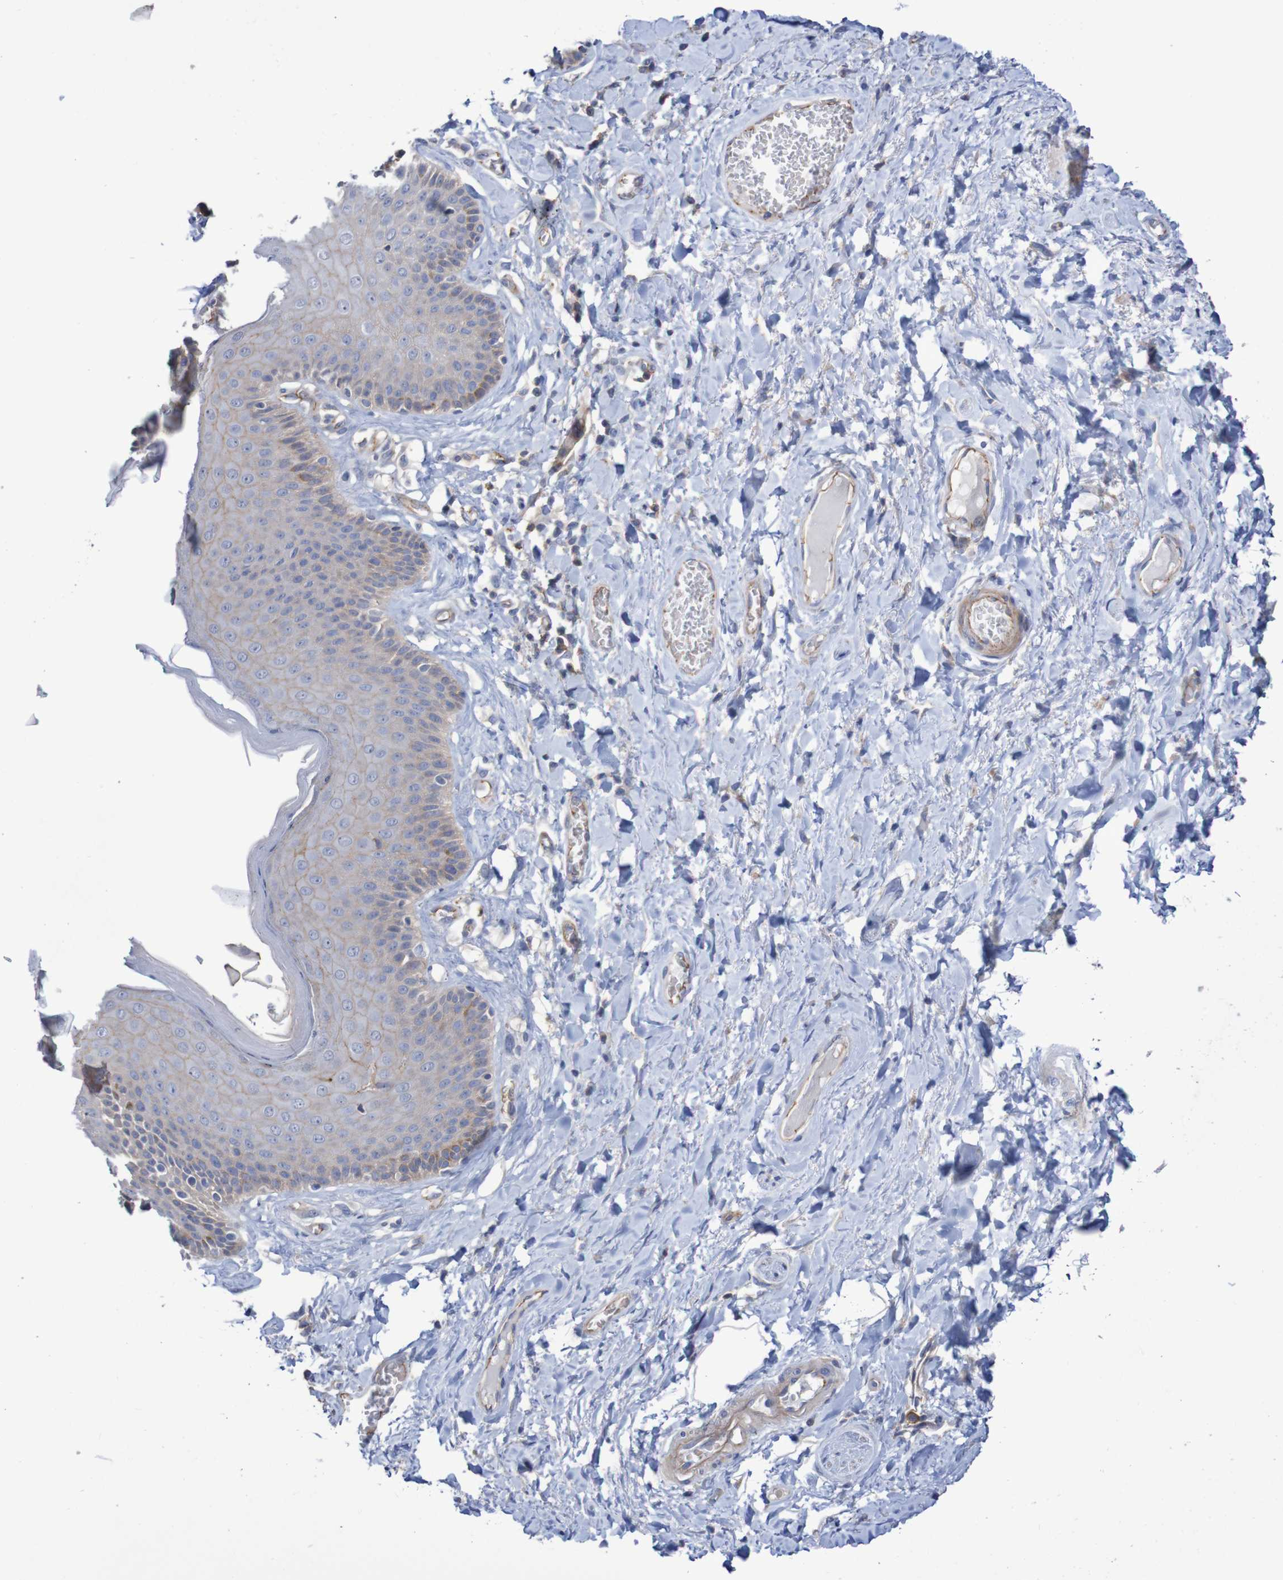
{"staining": {"intensity": "weak", "quantity": "25%-75%", "location": "cytoplasmic/membranous"}, "tissue": "skin", "cell_type": "Epidermal cells", "image_type": "normal", "snomed": [{"axis": "morphology", "description": "Normal tissue, NOS"}, {"axis": "topography", "description": "Anal"}], "caption": "Immunohistochemical staining of unremarkable human skin demonstrates weak cytoplasmic/membranous protein staining in approximately 25%-75% of epidermal cells.", "gene": "NECTIN2", "patient": {"sex": "male", "age": 69}}